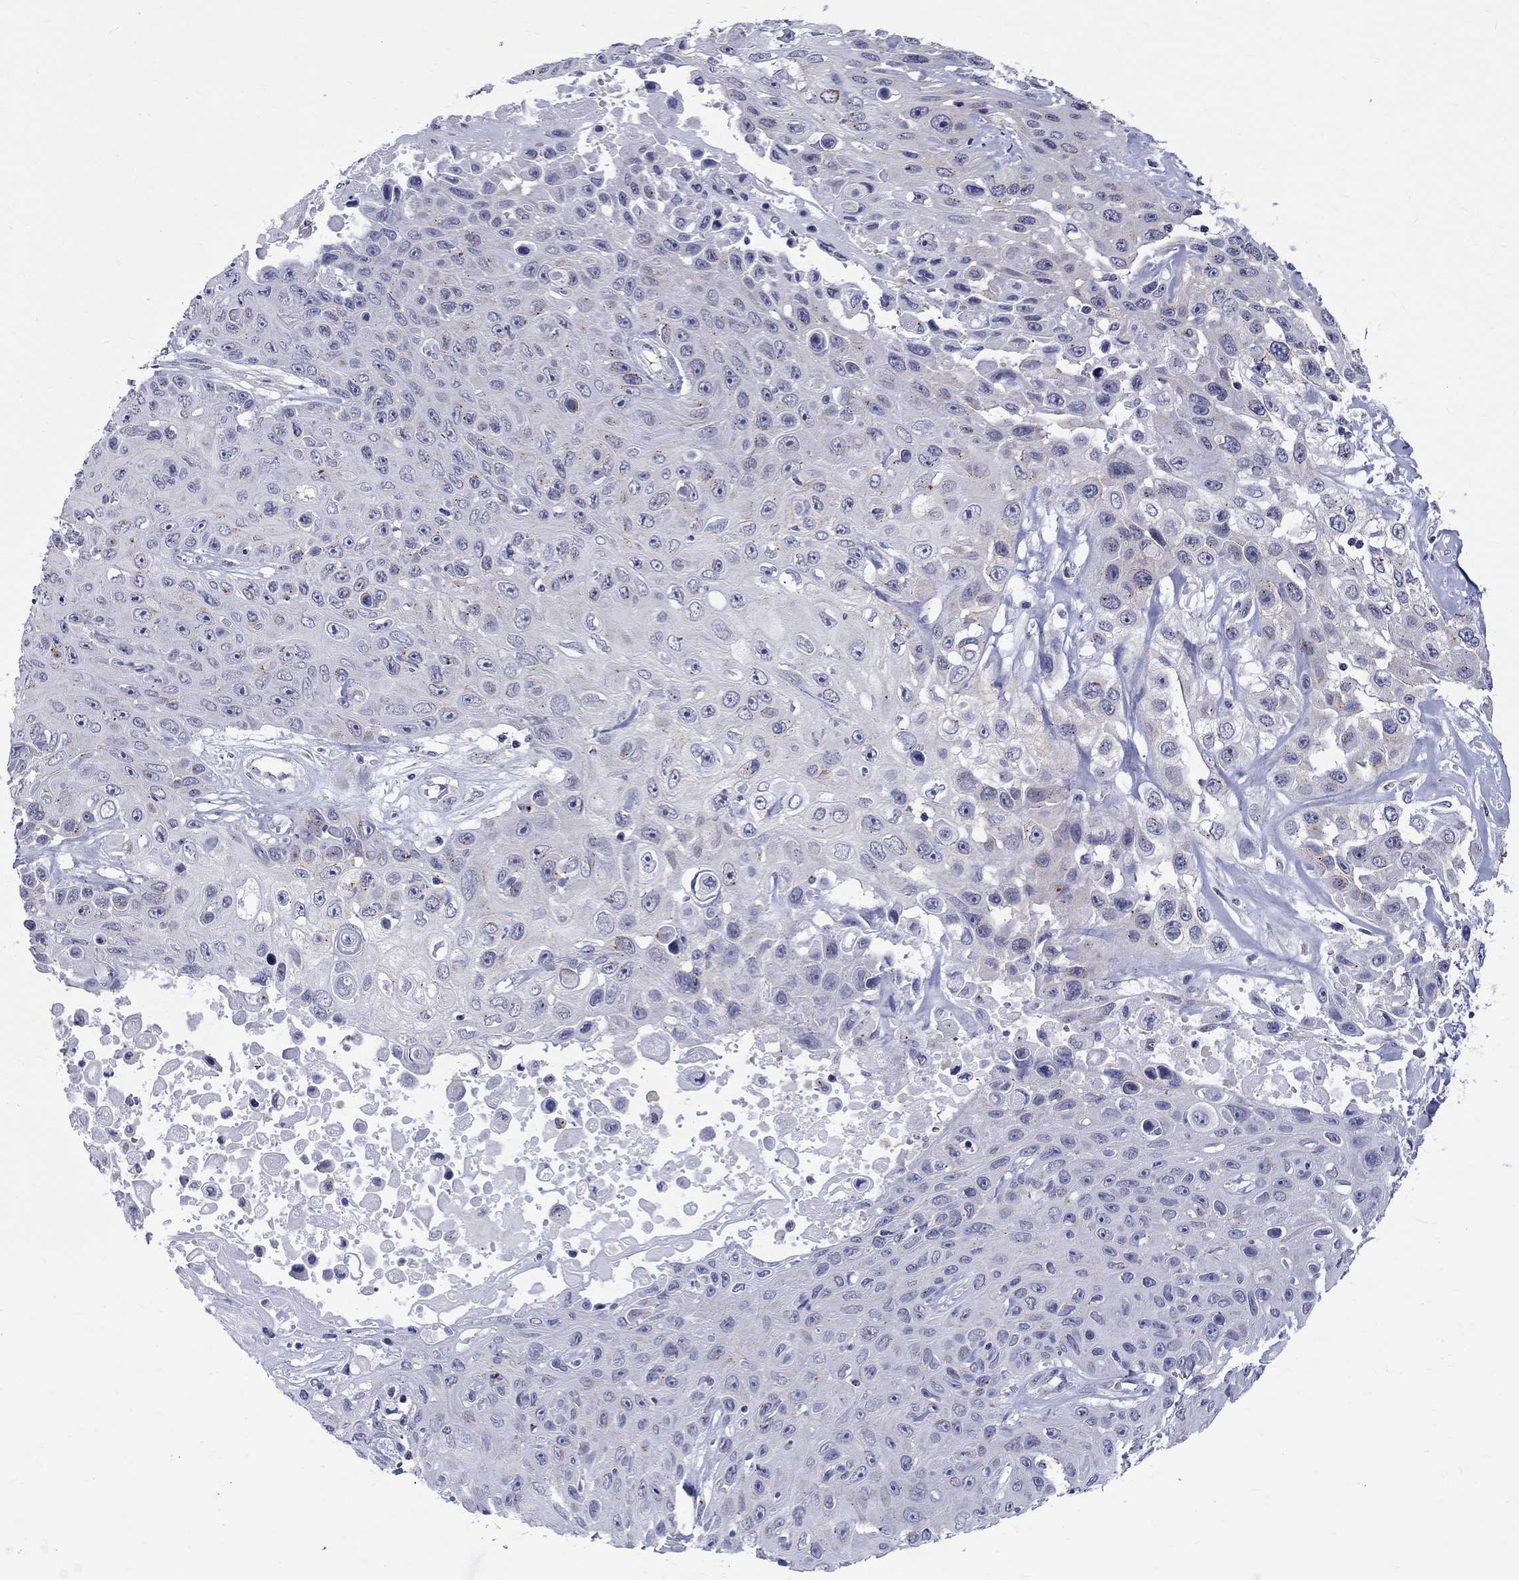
{"staining": {"intensity": "negative", "quantity": "none", "location": "none"}, "tissue": "skin cancer", "cell_type": "Tumor cells", "image_type": "cancer", "snomed": [{"axis": "morphology", "description": "Squamous cell carcinoma, NOS"}, {"axis": "topography", "description": "Skin"}], "caption": "Human skin cancer stained for a protein using IHC shows no positivity in tumor cells.", "gene": "CEP43", "patient": {"sex": "male", "age": 82}}